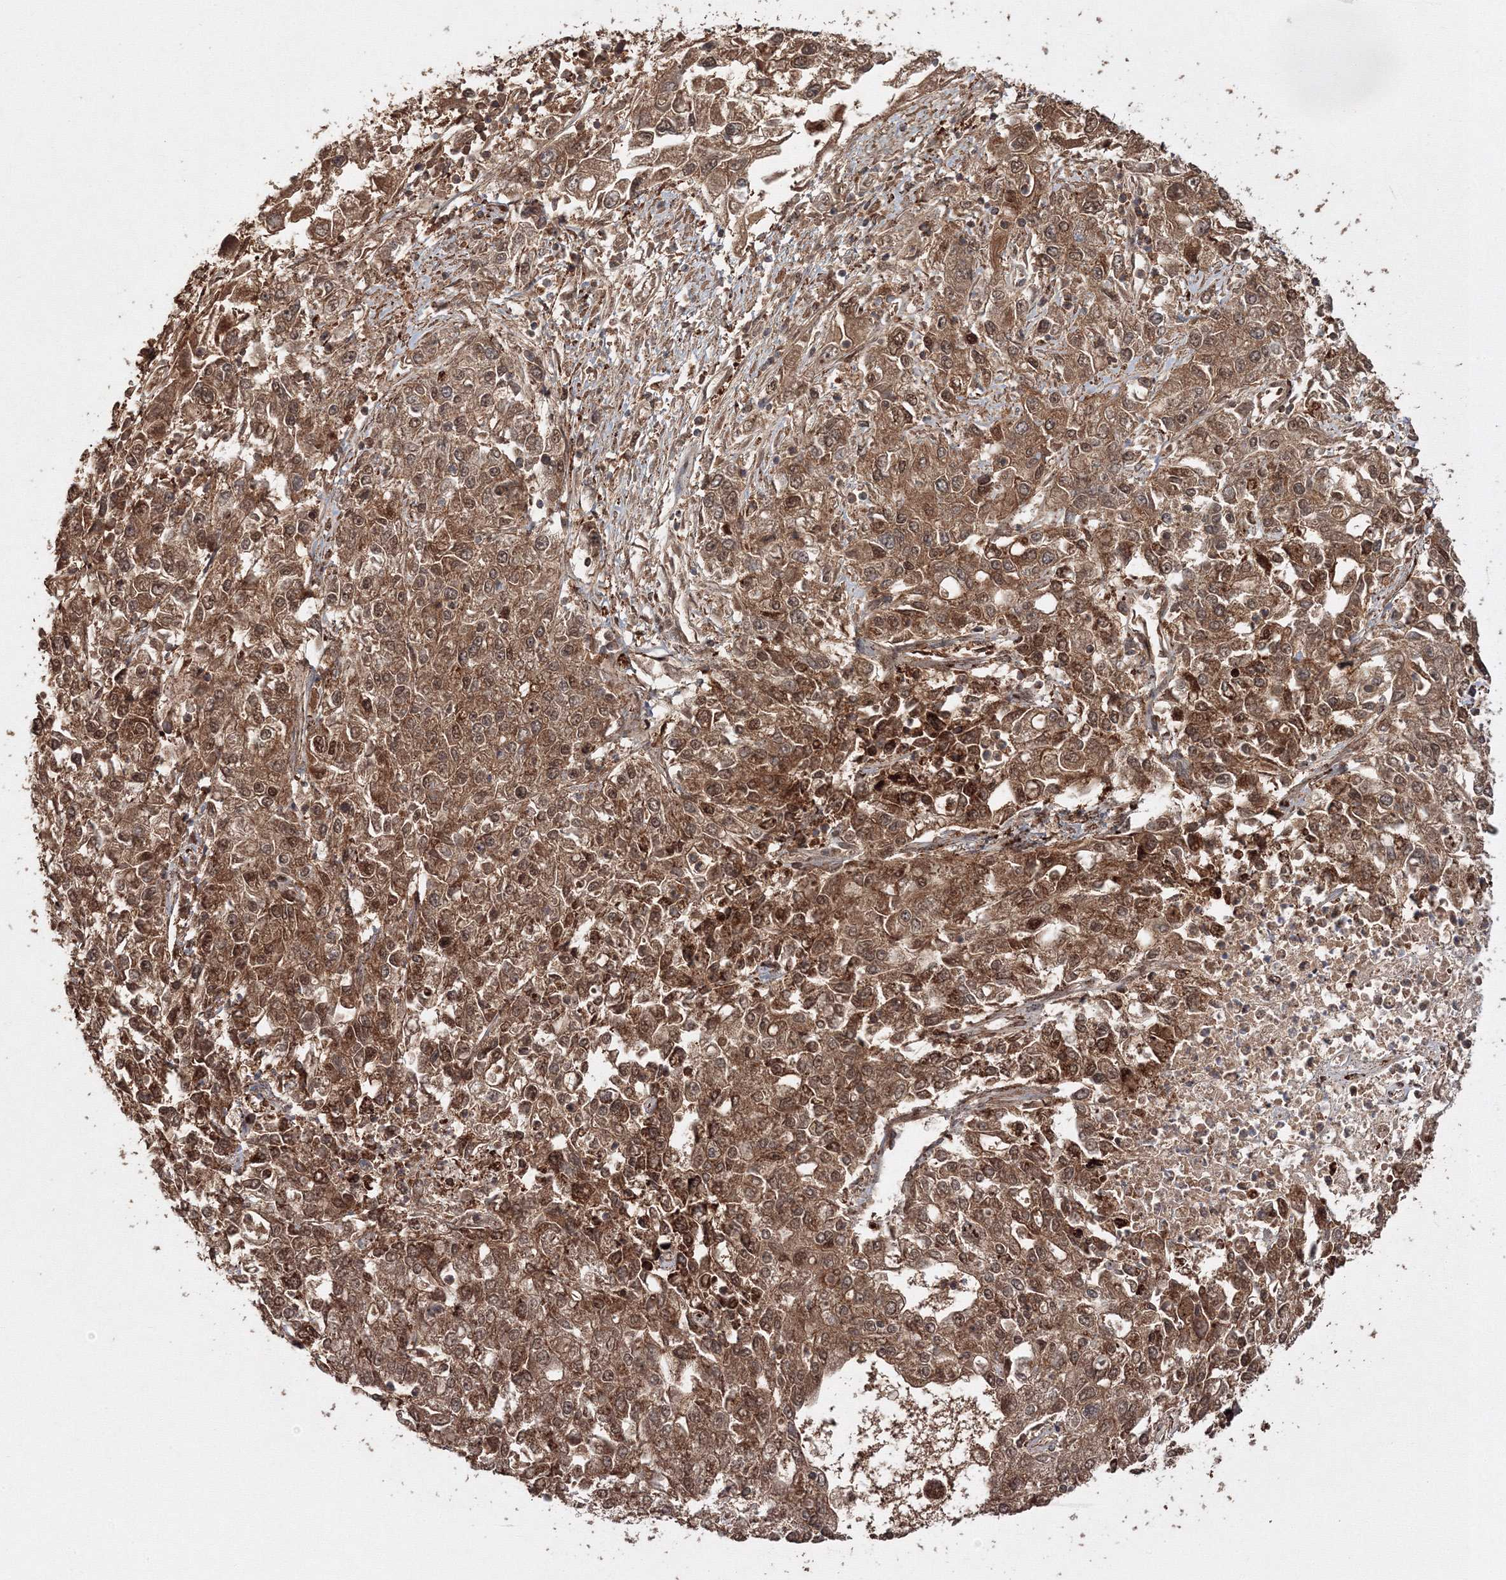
{"staining": {"intensity": "moderate", "quantity": ">75%", "location": "cytoplasmic/membranous"}, "tissue": "endometrial cancer", "cell_type": "Tumor cells", "image_type": "cancer", "snomed": [{"axis": "morphology", "description": "Adenocarcinoma, NOS"}, {"axis": "topography", "description": "Endometrium"}], "caption": "DAB (3,3'-diaminobenzidine) immunohistochemical staining of endometrial cancer reveals moderate cytoplasmic/membranous protein positivity in about >75% of tumor cells.", "gene": "DDO", "patient": {"sex": "female", "age": 49}}